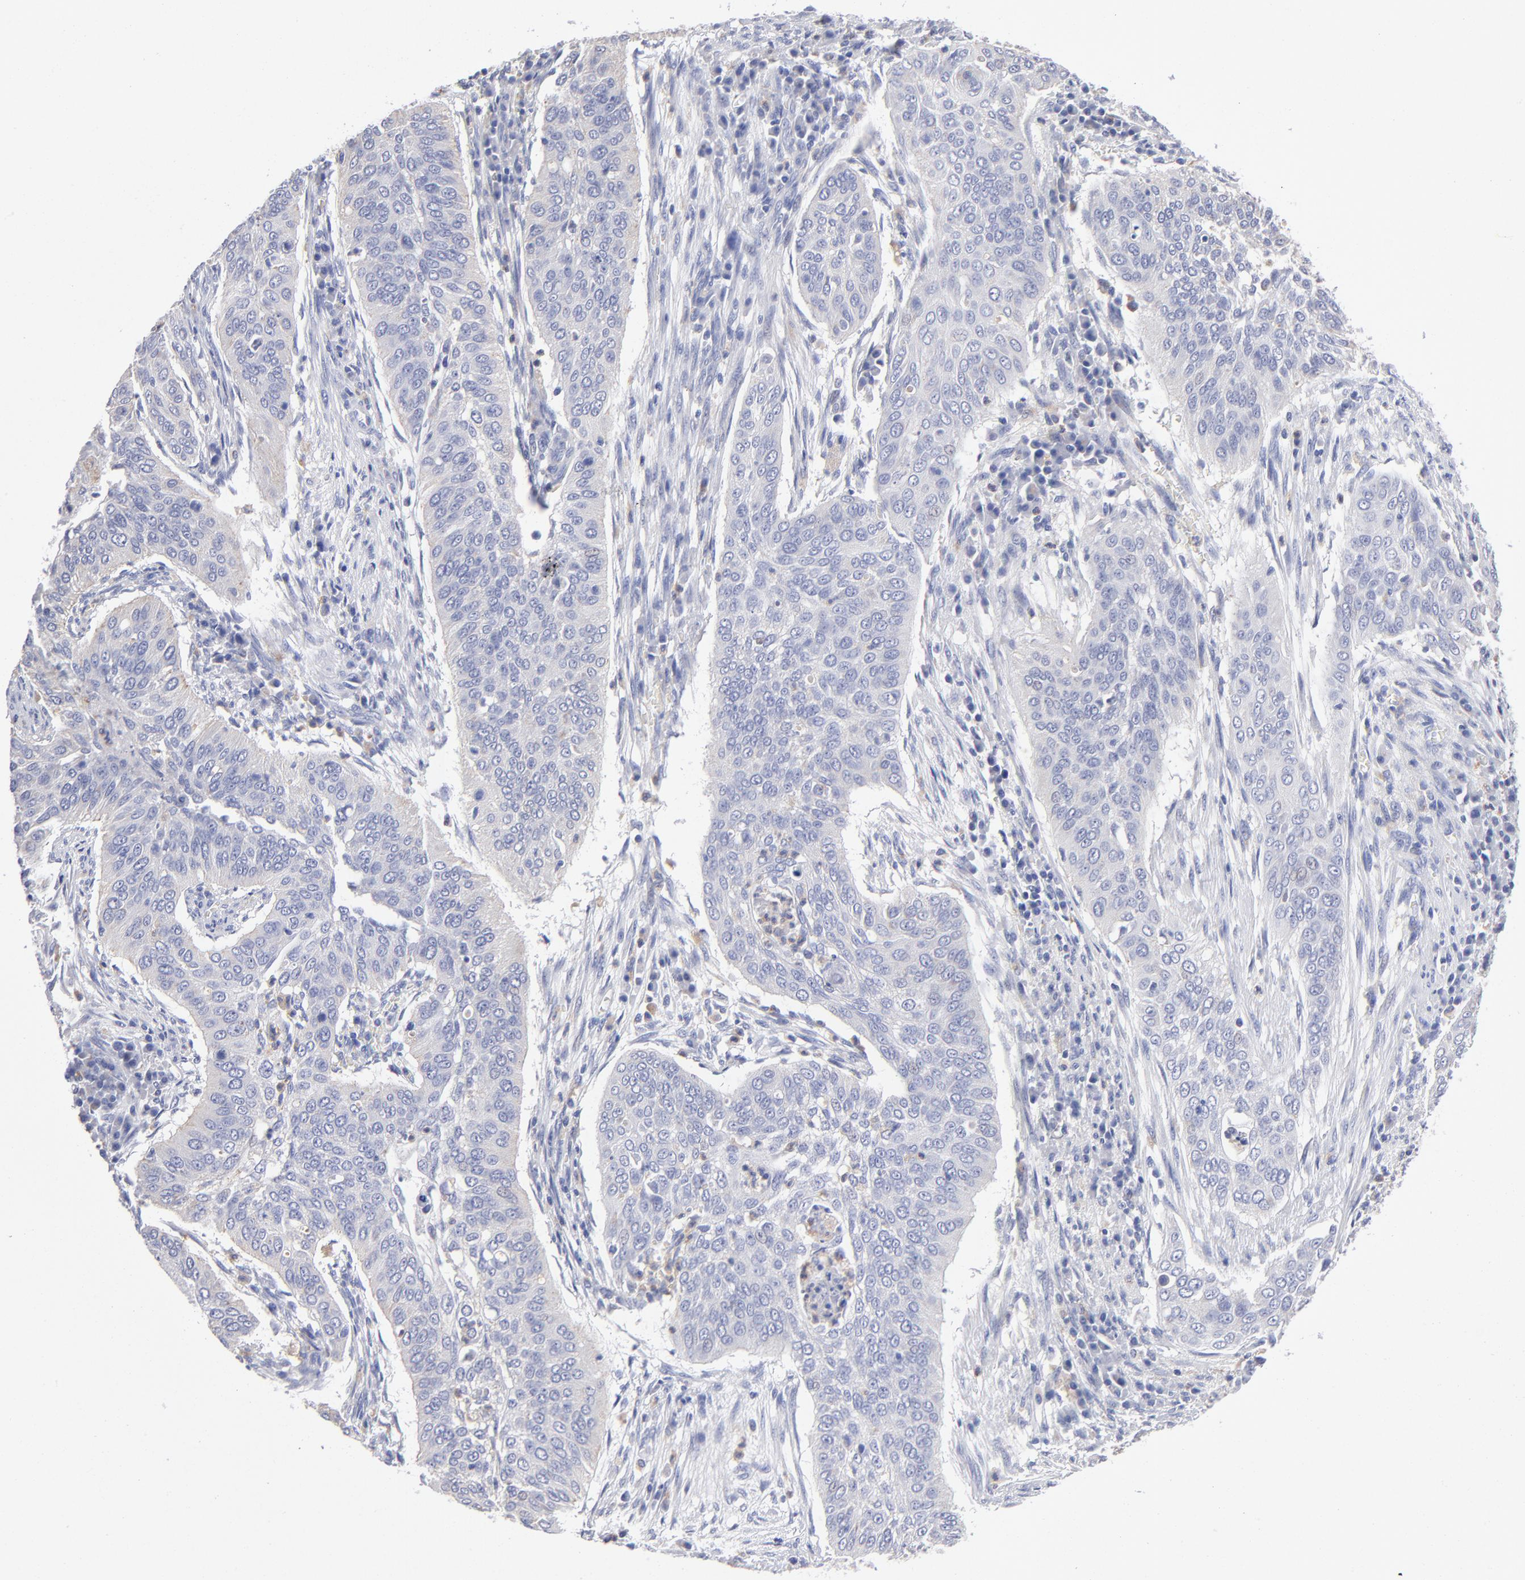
{"staining": {"intensity": "negative", "quantity": "none", "location": "none"}, "tissue": "cervical cancer", "cell_type": "Tumor cells", "image_type": "cancer", "snomed": [{"axis": "morphology", "description": "Squamous cell carcinoma, NOS"}, {"axis": "topography", "description": "Cervix"}], "caption": "Tumor cells show no significant protein positivity in cervical squamous cell carcinoma.", "gene": "RRAGB", "patient": {"sex": "female", "age": 39}}